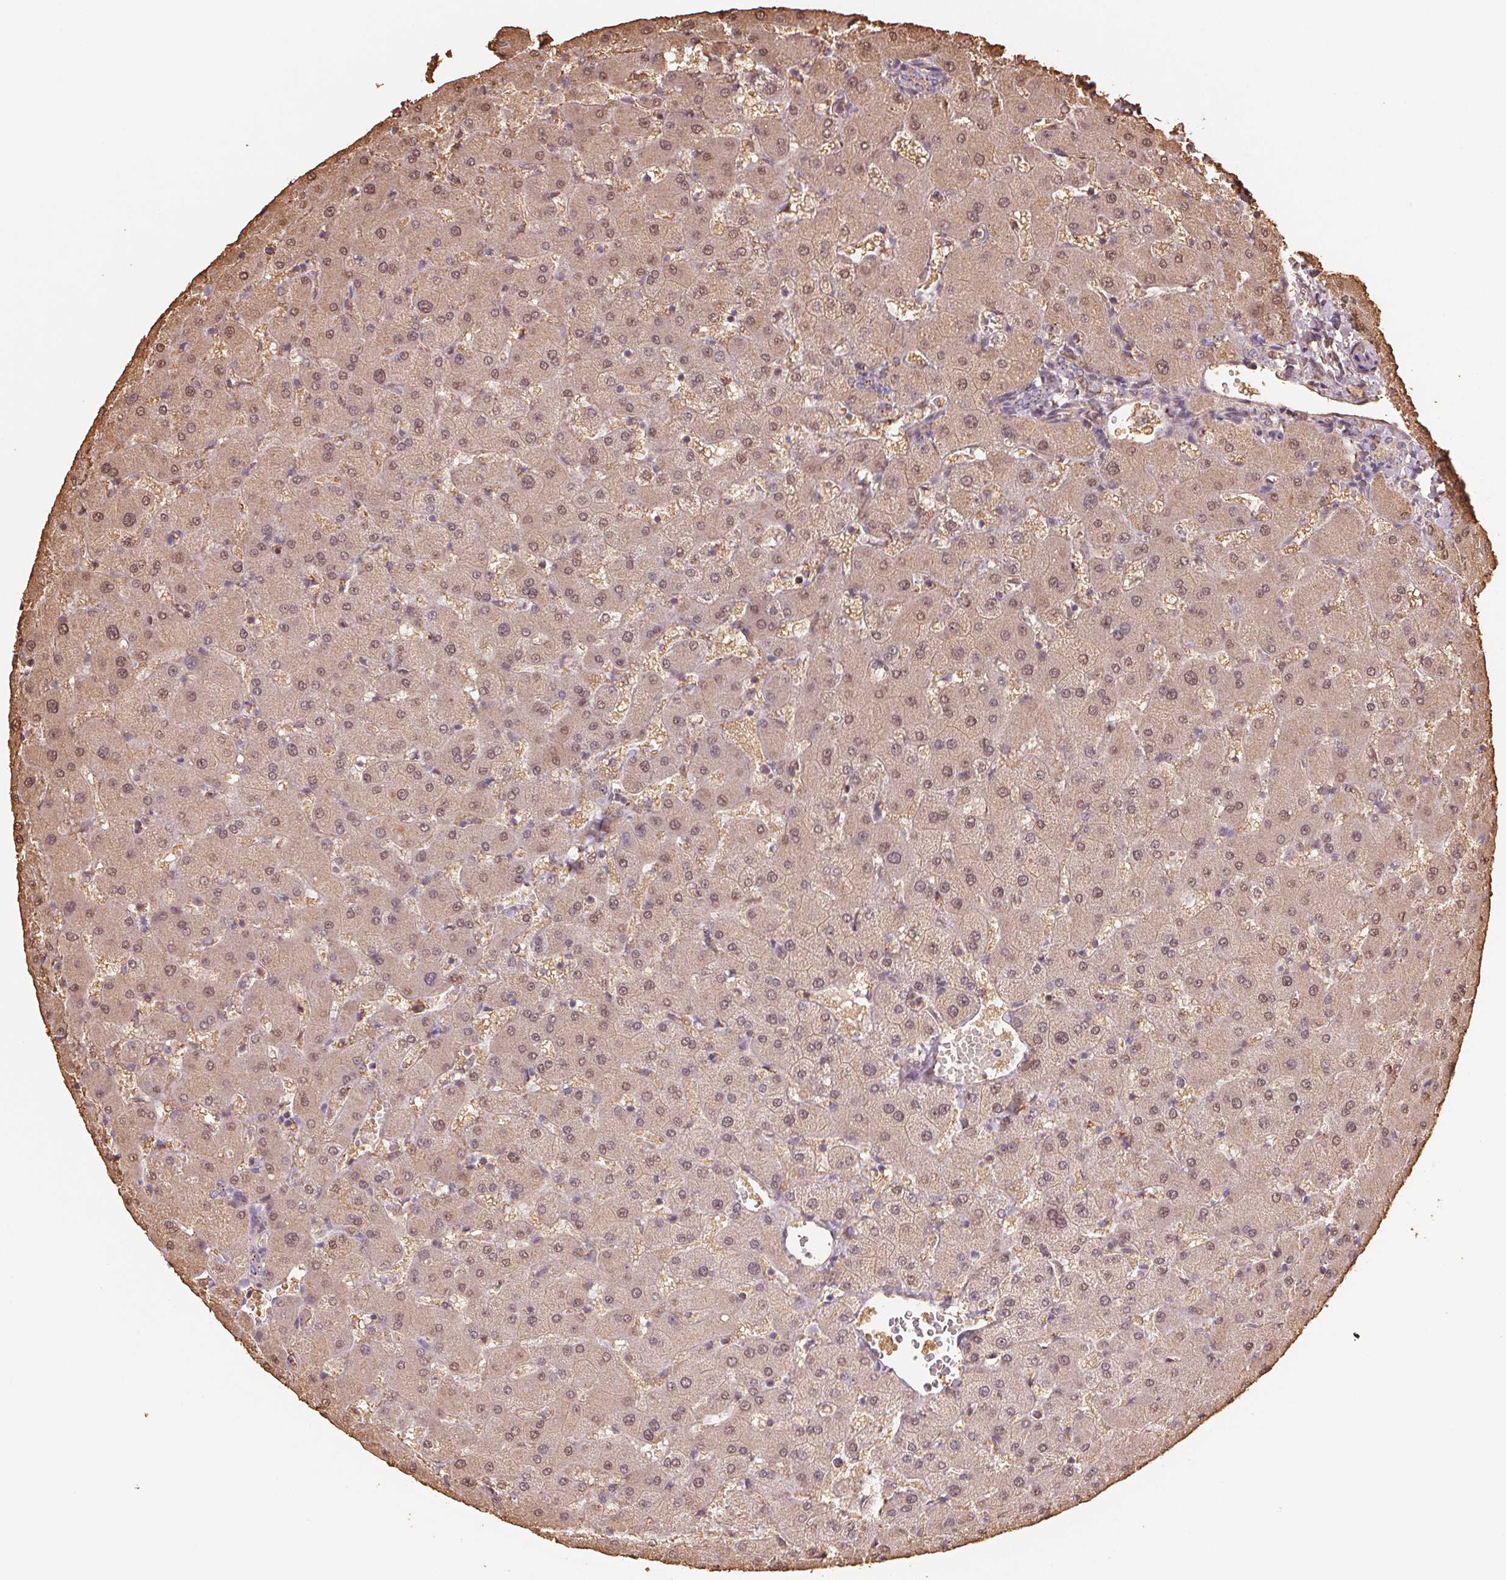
{"staining": {"intensity": "weak", "quantity": ">75%", "location": "cytoplasmic/membranous"}, "tissue": "liver", "cell_type": "Cholangiocytes", "image_type": "normal", "snomed": [{"axis": "morphology", "description": "Normal tissue, NOS"}, {"axis": "topography", "description": "Liver"}], "caption": "Protein expression analysis of normal human liver reveals weak cytoplasmic/membranous staining in about >75% of cholangiocytes.", "gene": "RAB22A", "patient": {"sex": "female", "age": 63}}